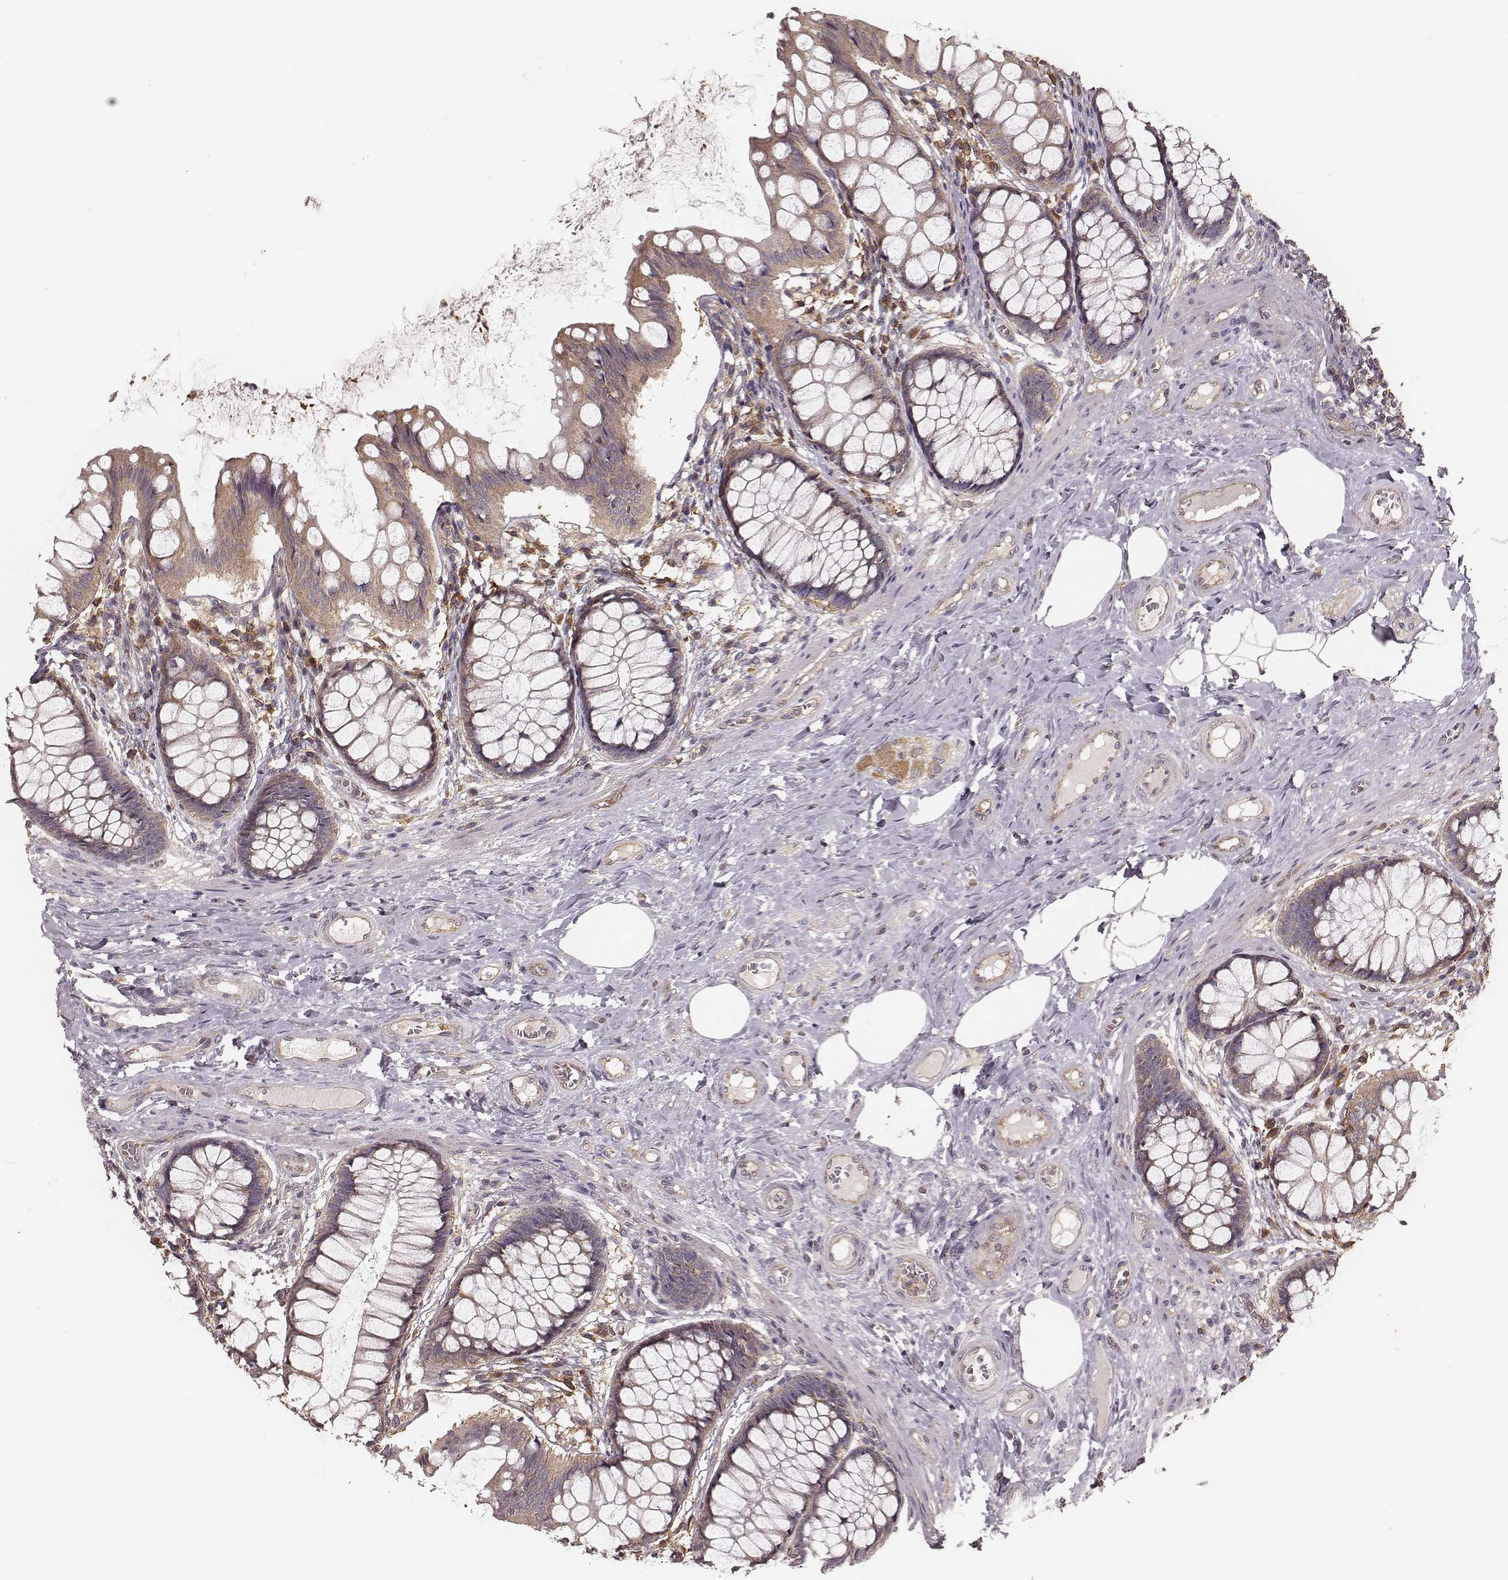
{"staining": {"intensity": "negative", "quantity": "none", "location": "none"}, "tissue": "colon", "cell_type": "Endothelial cells", "image_type": "normal", "snomed": [{"axis": "morphology", "description": "Normal tissue, NOS"}, {"axis": "topography", "description": "Colon"}], "caption": "The micrograph demonstrates no staining of endothelial cells in benign colon. (Immunohistochemistry (ihc), brightfield microscopy, high magnification).", "gene": "CARS1", "patient": {"sex": "female", "age": 65}}